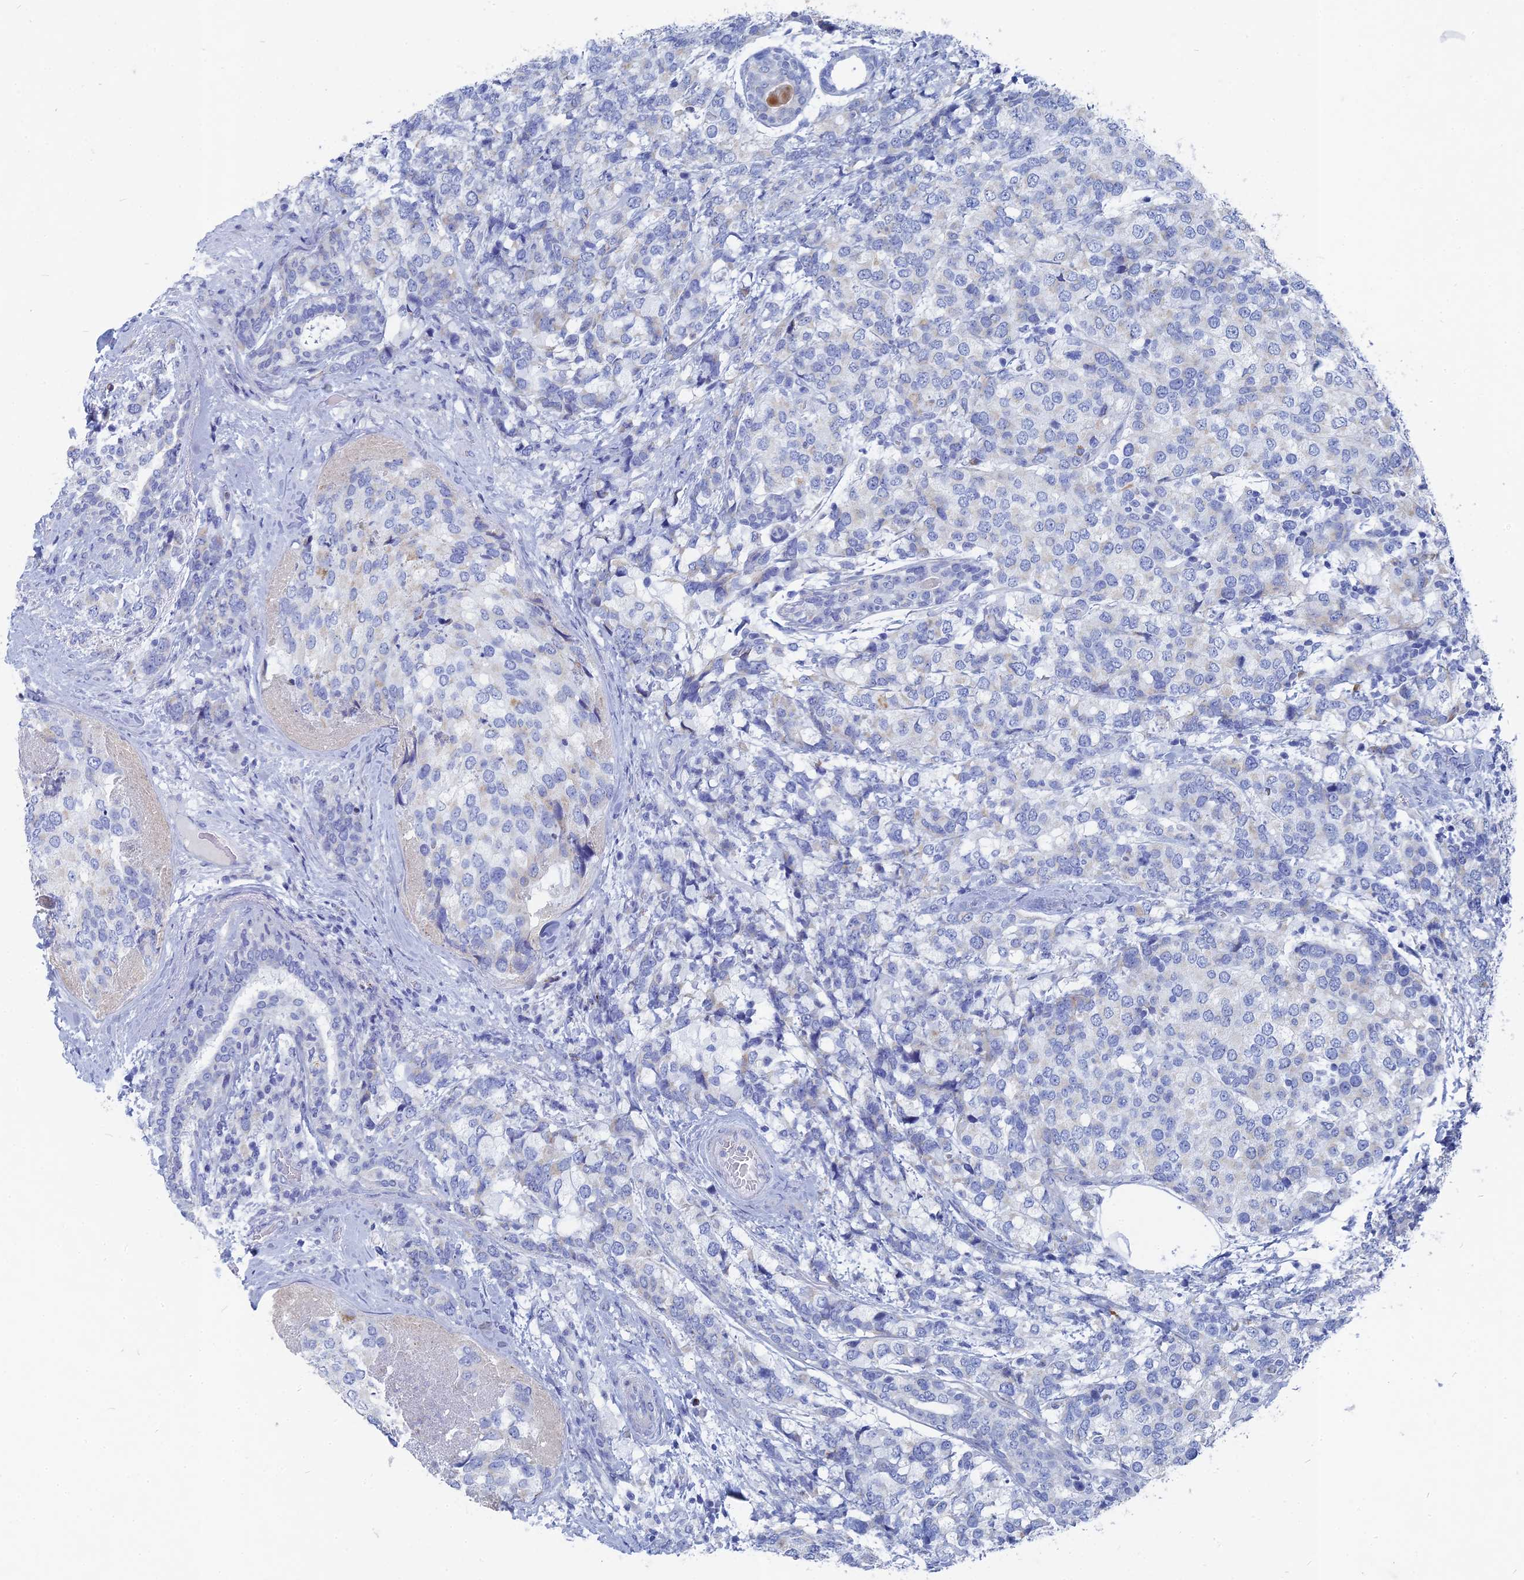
{"staining": {"intensity": "negative", "quantity": "none", "location": "none"}, "tissue": "breast cancer", "cell_type": "Tumor cells", "image_type": "cancer", "snomed": [{"axis": "morphology", "description": "Lobular carcinoma"}, {"axis": "topography", "description": "Breast"}], "caption": "This is an immunohistochemistry histopathology image of lobular carcinoma (breast). There is no expression in tumor cells.", "gene": "HIGD1A", "patient": {"sex": "female", "age": 59}}